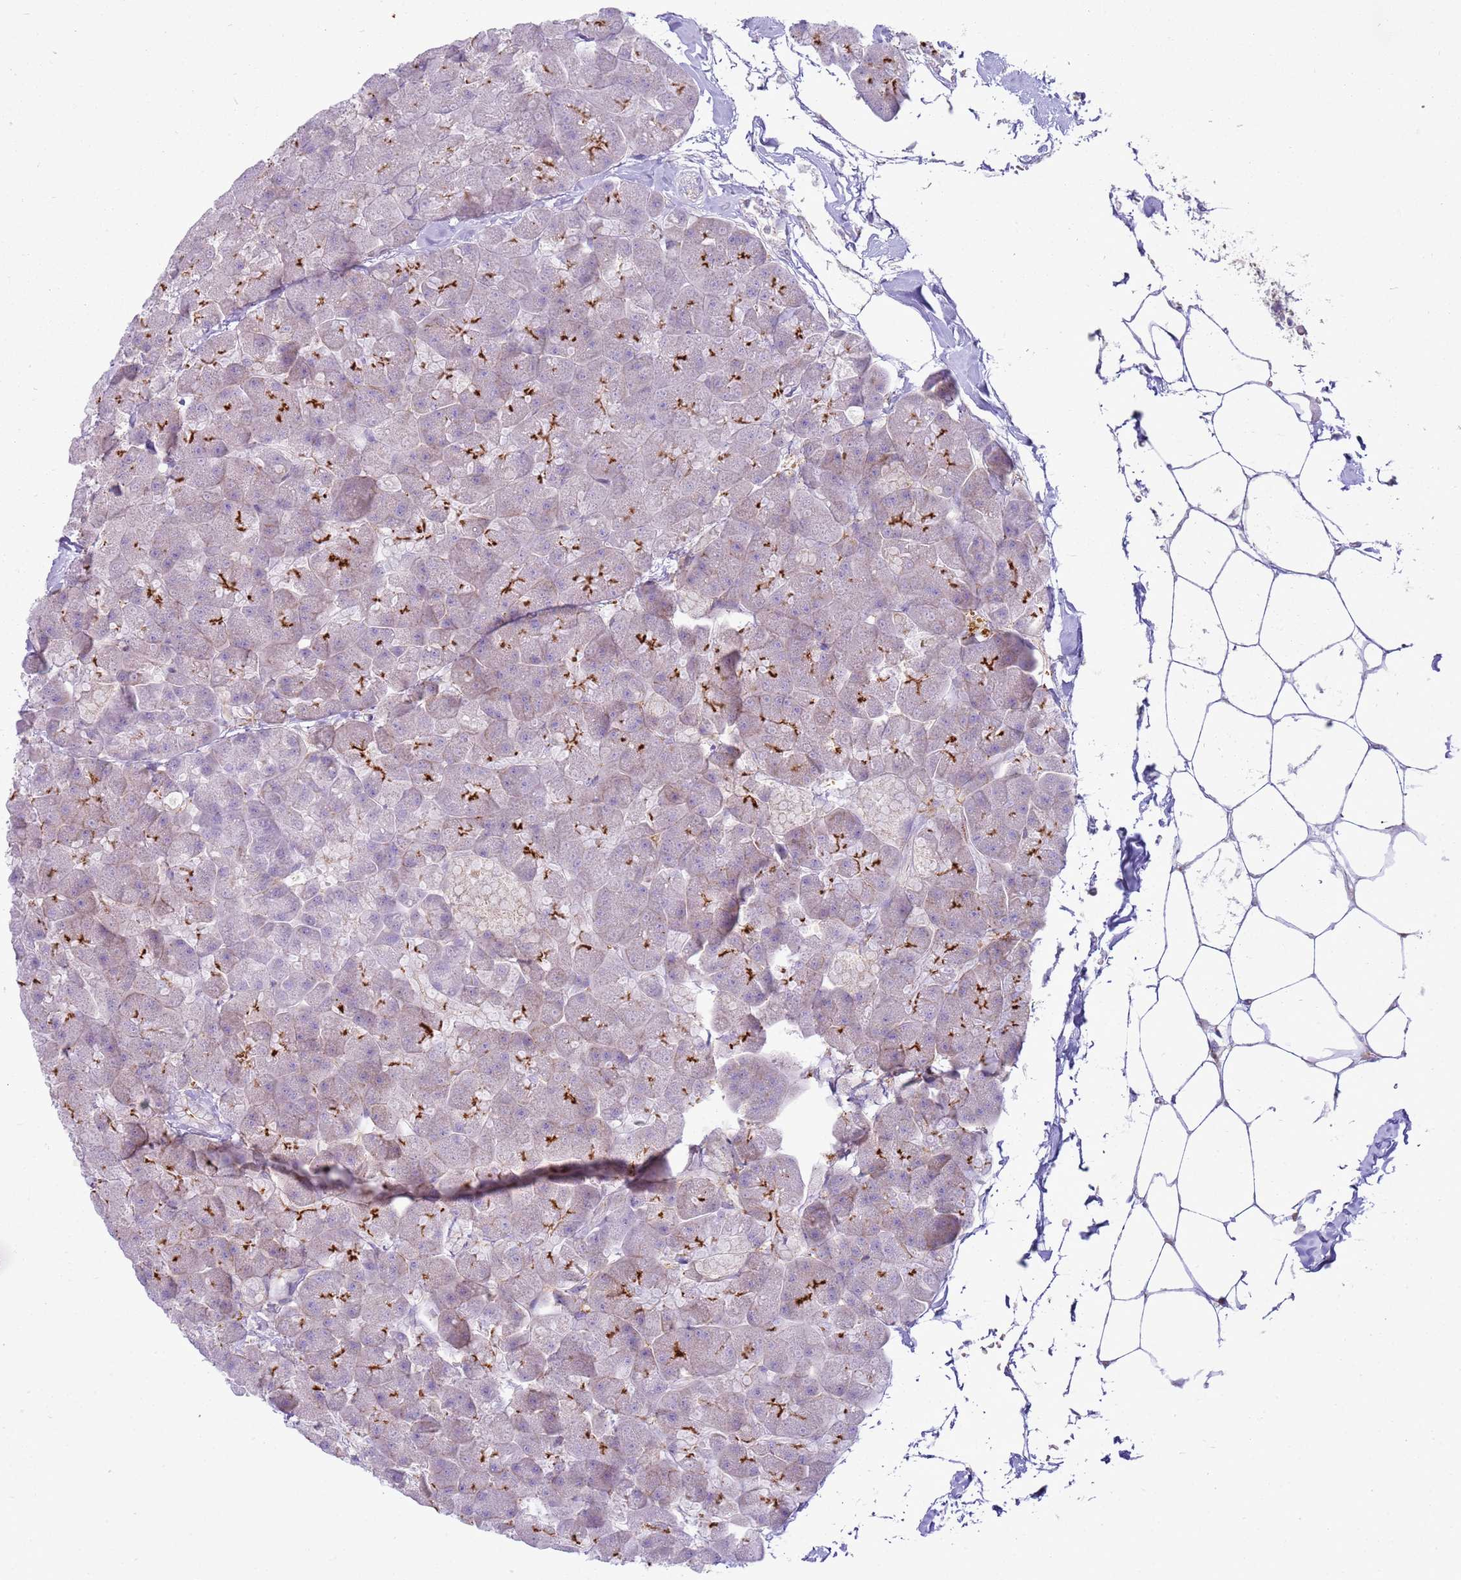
{"staining": {"intensity": "strong", "quantity": "25%-75%", "location": "cytoplasmic/membranous"}, "tissue": "pancreas", "cell_type": "Exocrine glandular cells", "image_type": "normal", "snomed": [{"axis": "morphology", "description": "Normal tissue, NOS"}, {"axis": "topography", "description": "Pancreas"}], "caption": "Strong cytoplasmic/membranous staining for a protein is identified in about 25%-75% of exocrine glandular cells of unremarkable pancreas using immunohistochemistry (IHC).", "gene": "SNX21", "patient": {"sex": "male", "age": 35}}